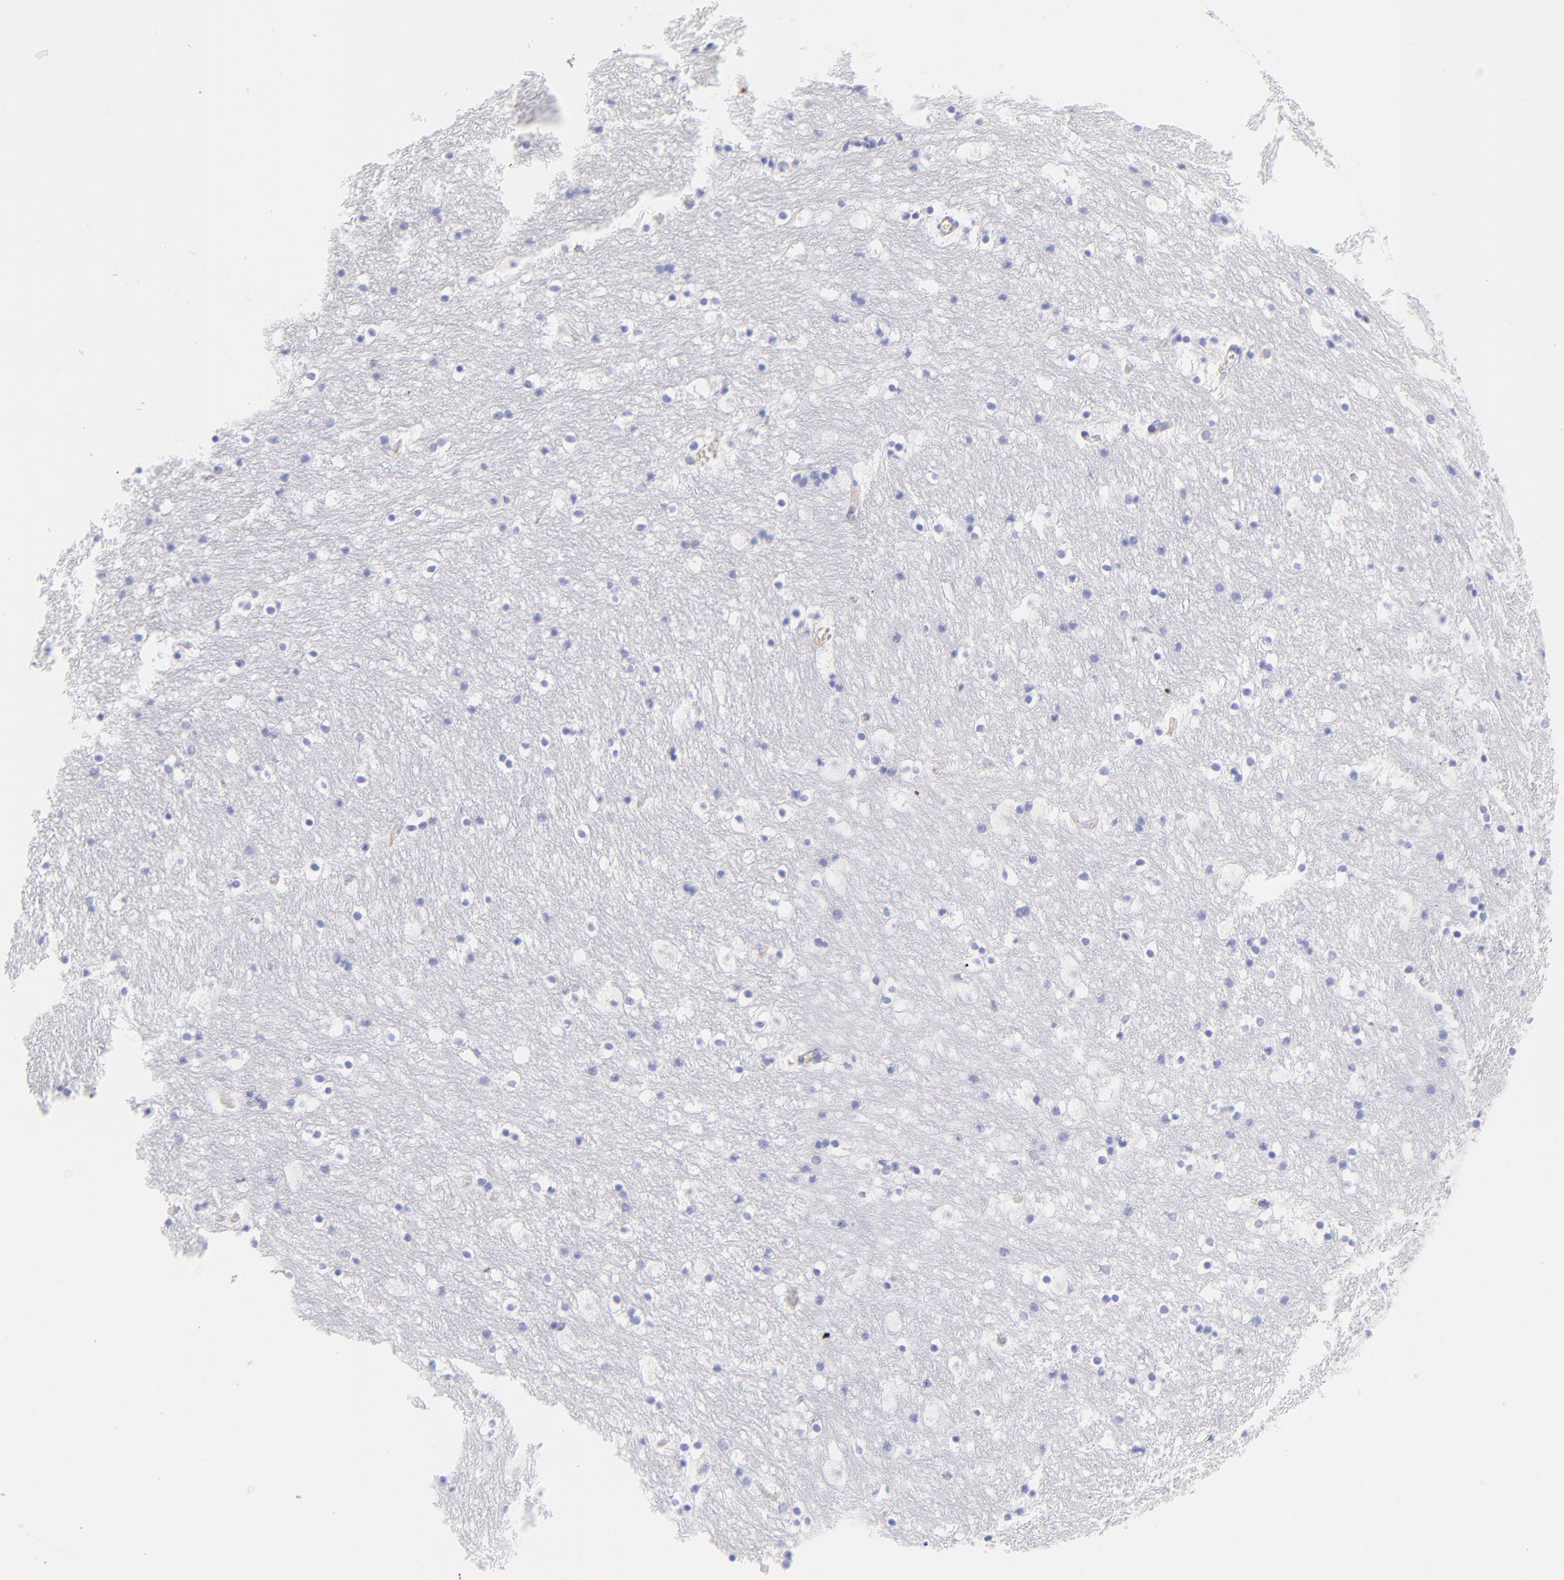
{"staining": {"intensity": "negative", "quantity": "none", "location": "none"}, "tissue": "caudate", "cell_type": "Glial cells", "image_type": "normal", "snomed": [{"axis": "morphology", "description": "Normal tissue, NOS"}, {"axis": "topography", "description": "Lateral ventricle wall"}], "caption": "Image shows no significant protein staining in glial cells of benign caudate. (DAB (3,3'-diaminobenzidine) immunohistochemistry (IHC) visualized using brightfield microscopy, high magnification).", "gene": "FRMPD3", "patient": {"sex": "male", "age": 45}}